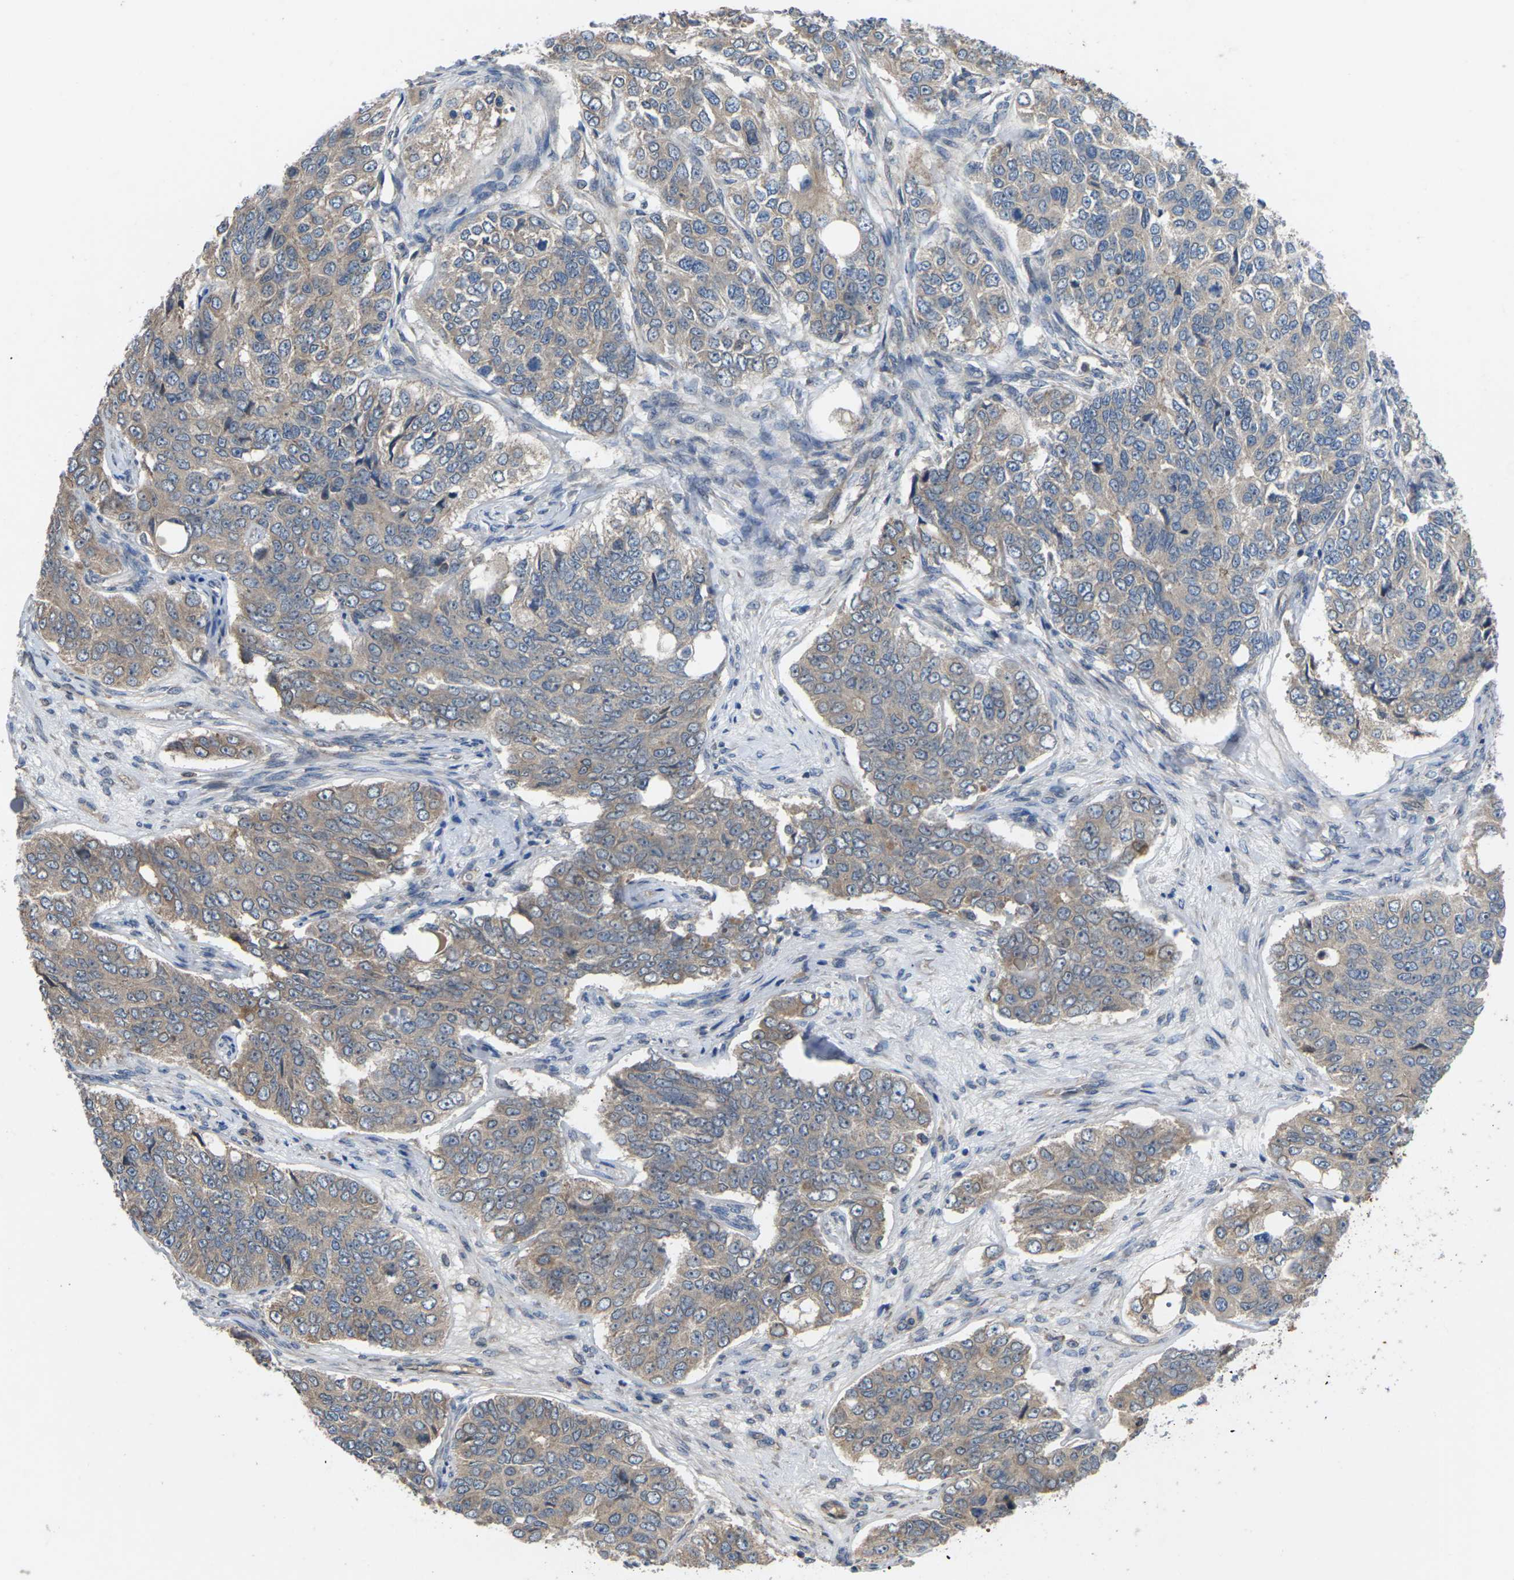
{"staining": {"intensity": "moderate", "quantity": "<25%", "location": "cytoplasmic/membranous"}, "tissue": "ovarian cancer", "cell_type": "Tumor cells", "image_type": "cancer", "snomed": [{"axis": "morphology", "description": "Carcinoma, endometroid"}, {"axis": "topography", "description": "Ovary"}], "caption": "Ovarian cancer (endometroid carcinoma) stained with DAB (3,3'-diaminobenzidine) immunohistochemistry (IHC) displays low levels of moderate cytoplasmic/membranous staining in approximately <25% of tumor cells. The staining was performed using DAB to visualize the protein expression in brown, while the nuclei were stained in blue with hematoxylin (Magnification: 20x).", "gene": "TIAM1", "patient": {"sex": "female", "age": 51}}